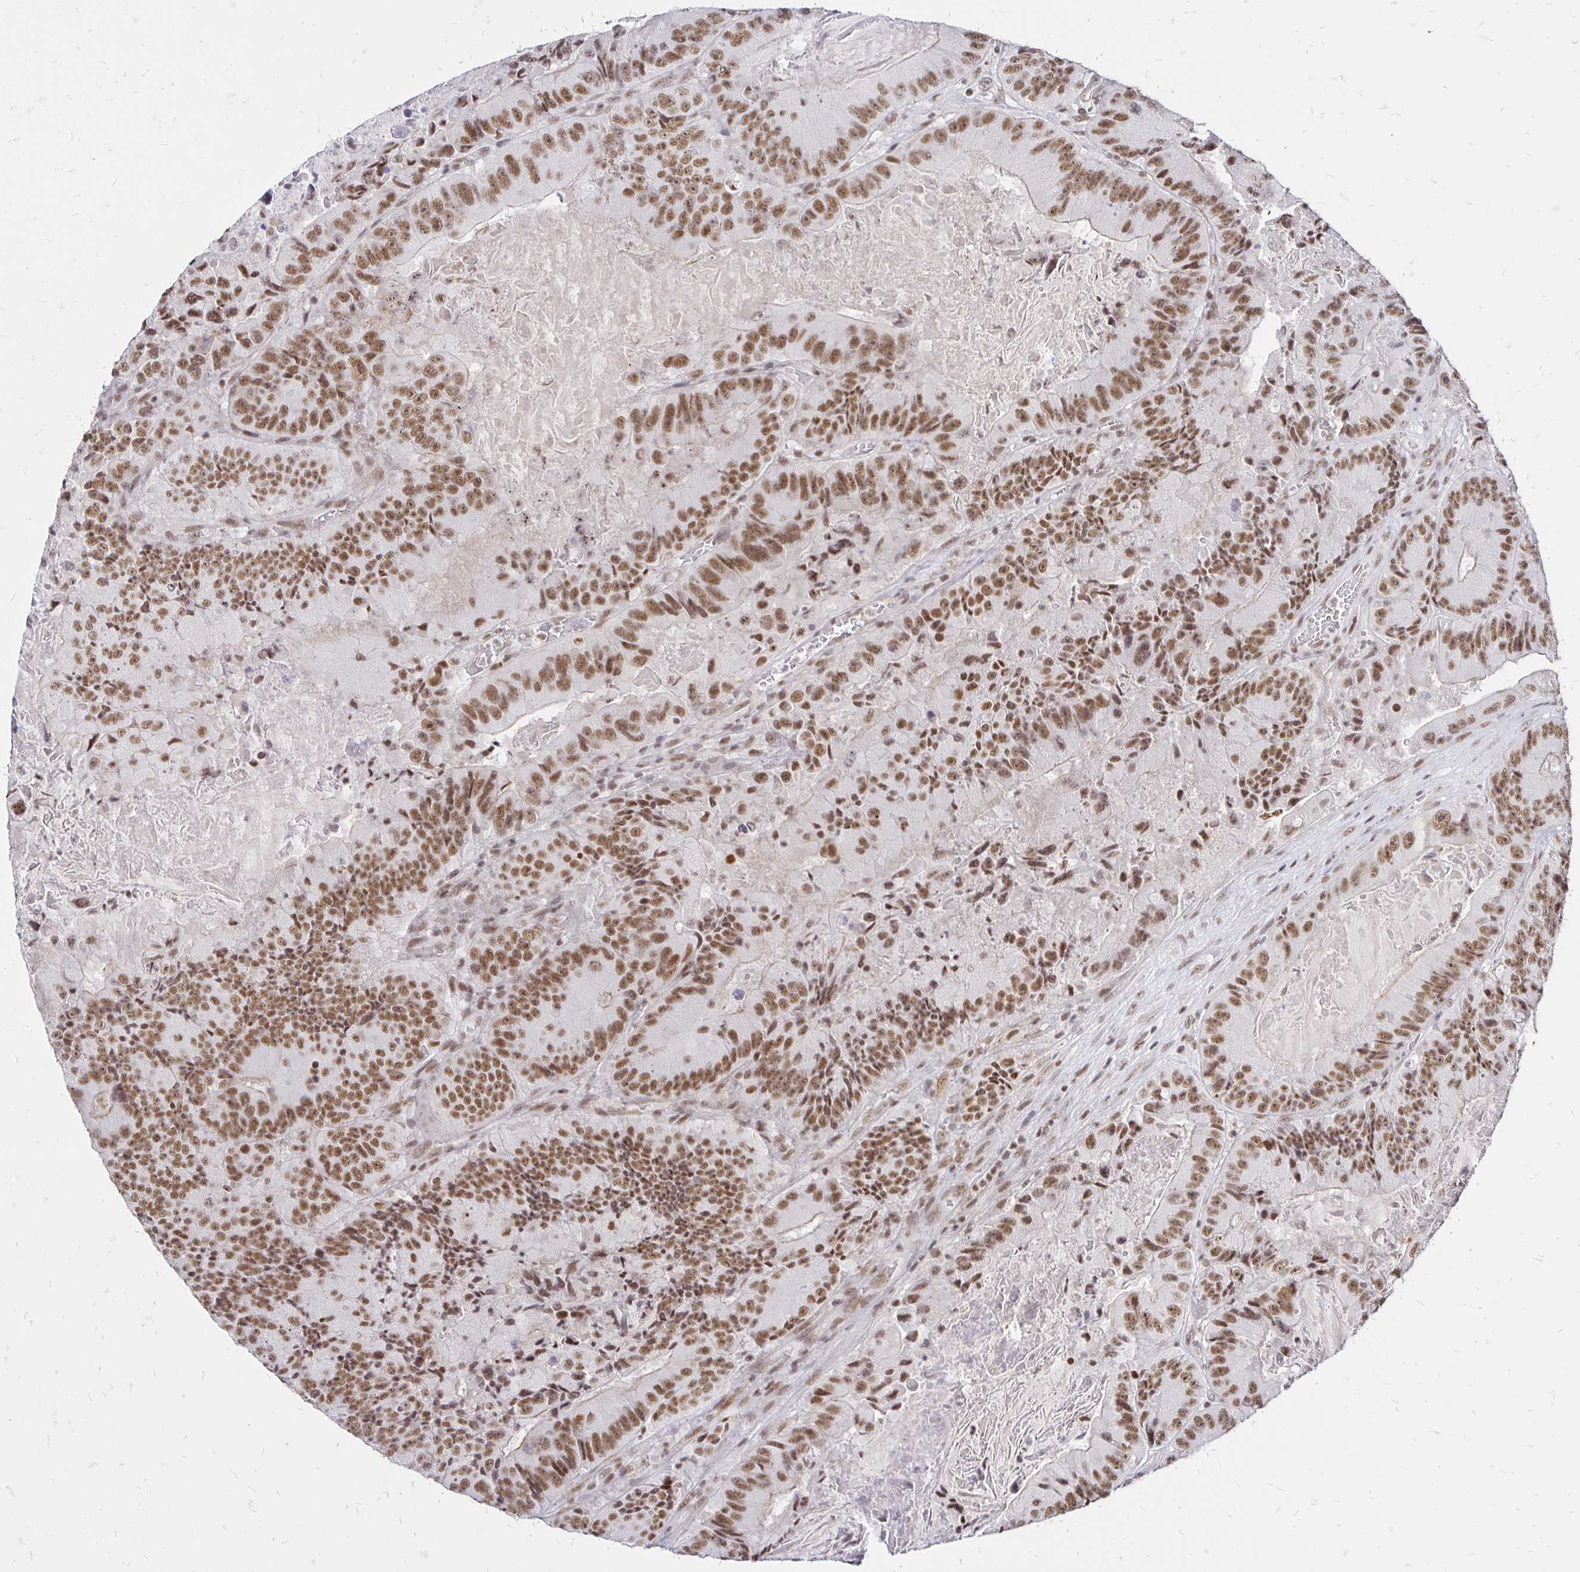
{"staining": {"intensity": "moderate", "quantity": ">75%", "location": "nuclear"}, "tissue": "colorectal cancer", "cell_type": "Tumor cells", "image_type": "cancer", "snomed": [{"axis": "morphology", "description": "Adenocarcinoma, NOS"}, {"axis": "topography", "description": "Colon"}], "caption": "IHC (DAB (3,3'-diaminobenzidine)) staining of colorectal cancer displays moderate nuclear protein staining in about >75% of tumor cells.", "gene": "SIN3A", "patient": {"sex": "female", "age": 86}}